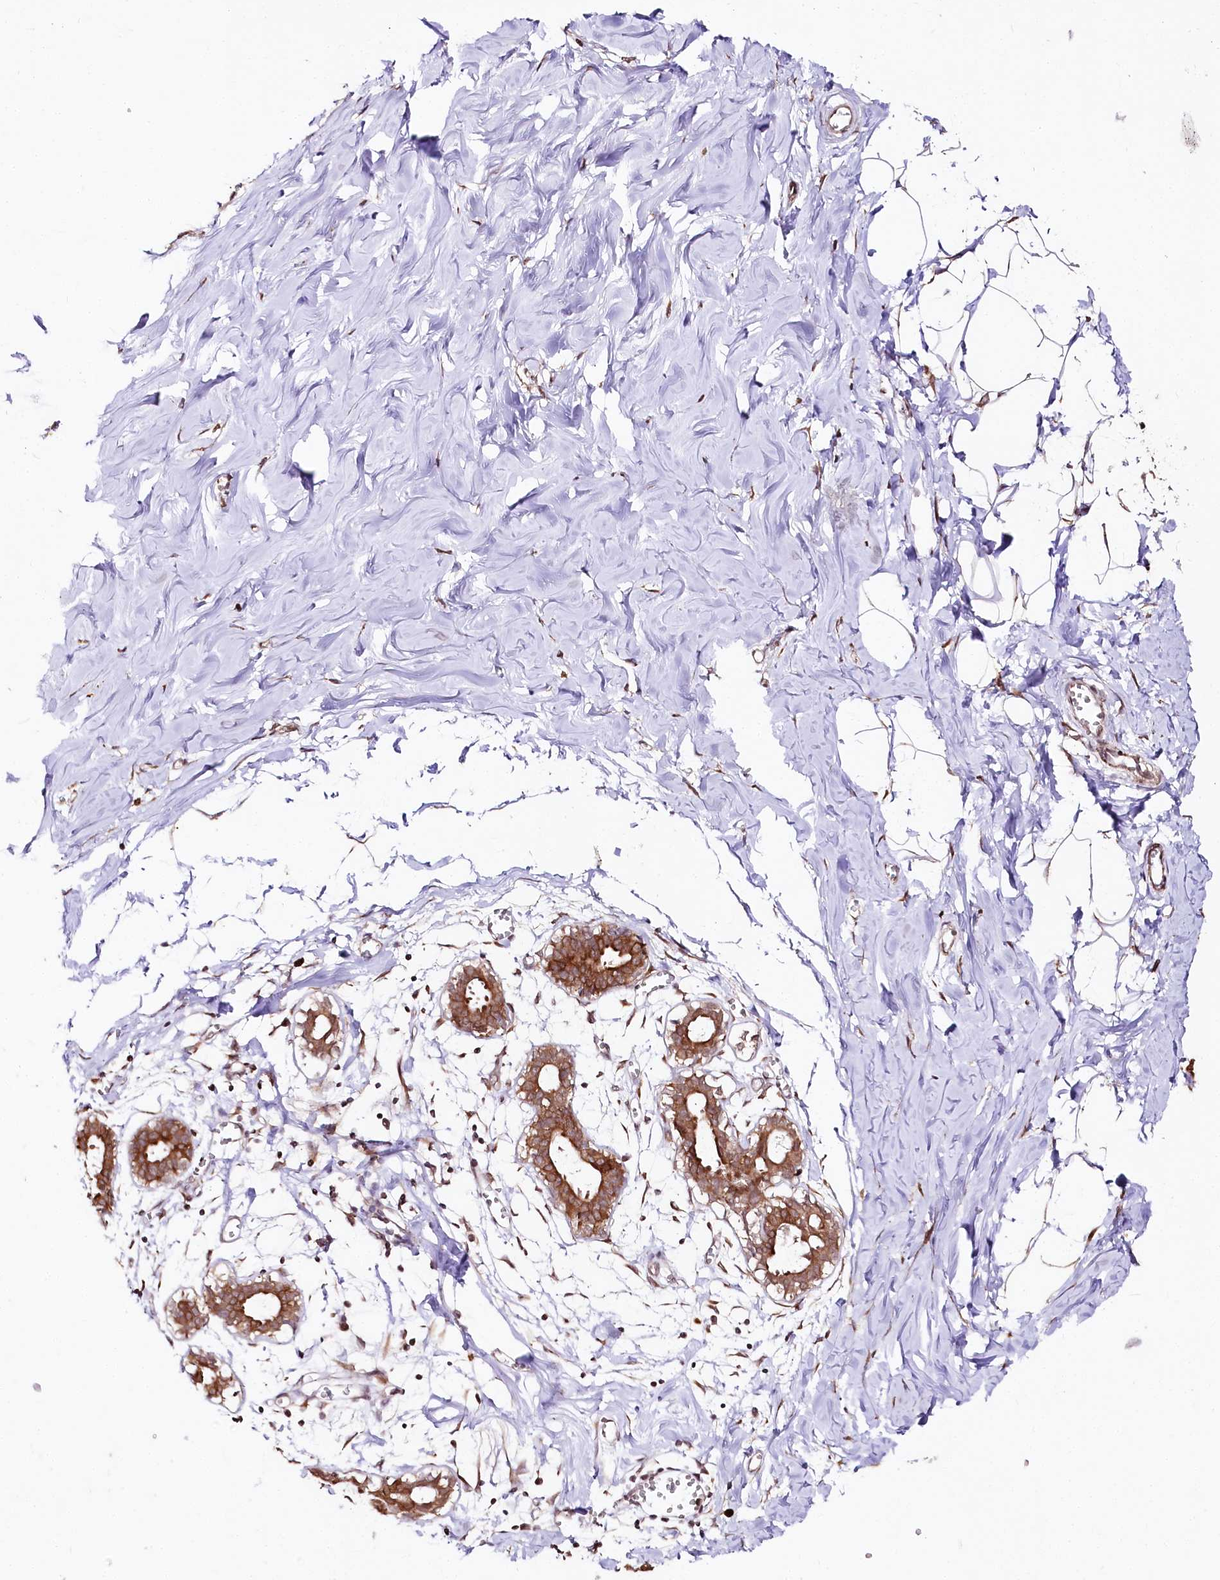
{"staining": {"intensity": "moderate", "quantity": ">75%", "location": "cytoplasmic/membranous,nuclear"}, "tissue": "breast", "cell_type": "Adipocytes", "image_type": "normal", "snomed": [{"axis": "morphology", "description": "Normal tissue, NOS"}, {"axis": "topography", "description": "Breast"}], "caption": "About >75% of adipocytes in unremarkable human breast demonstrate moderate cytoplasmic/membranous,nuclear protein expression as visualized by brown immunohistochemical staining.", "gene": "CNPY2", "patient": {"sex": "female", "age": 27}}